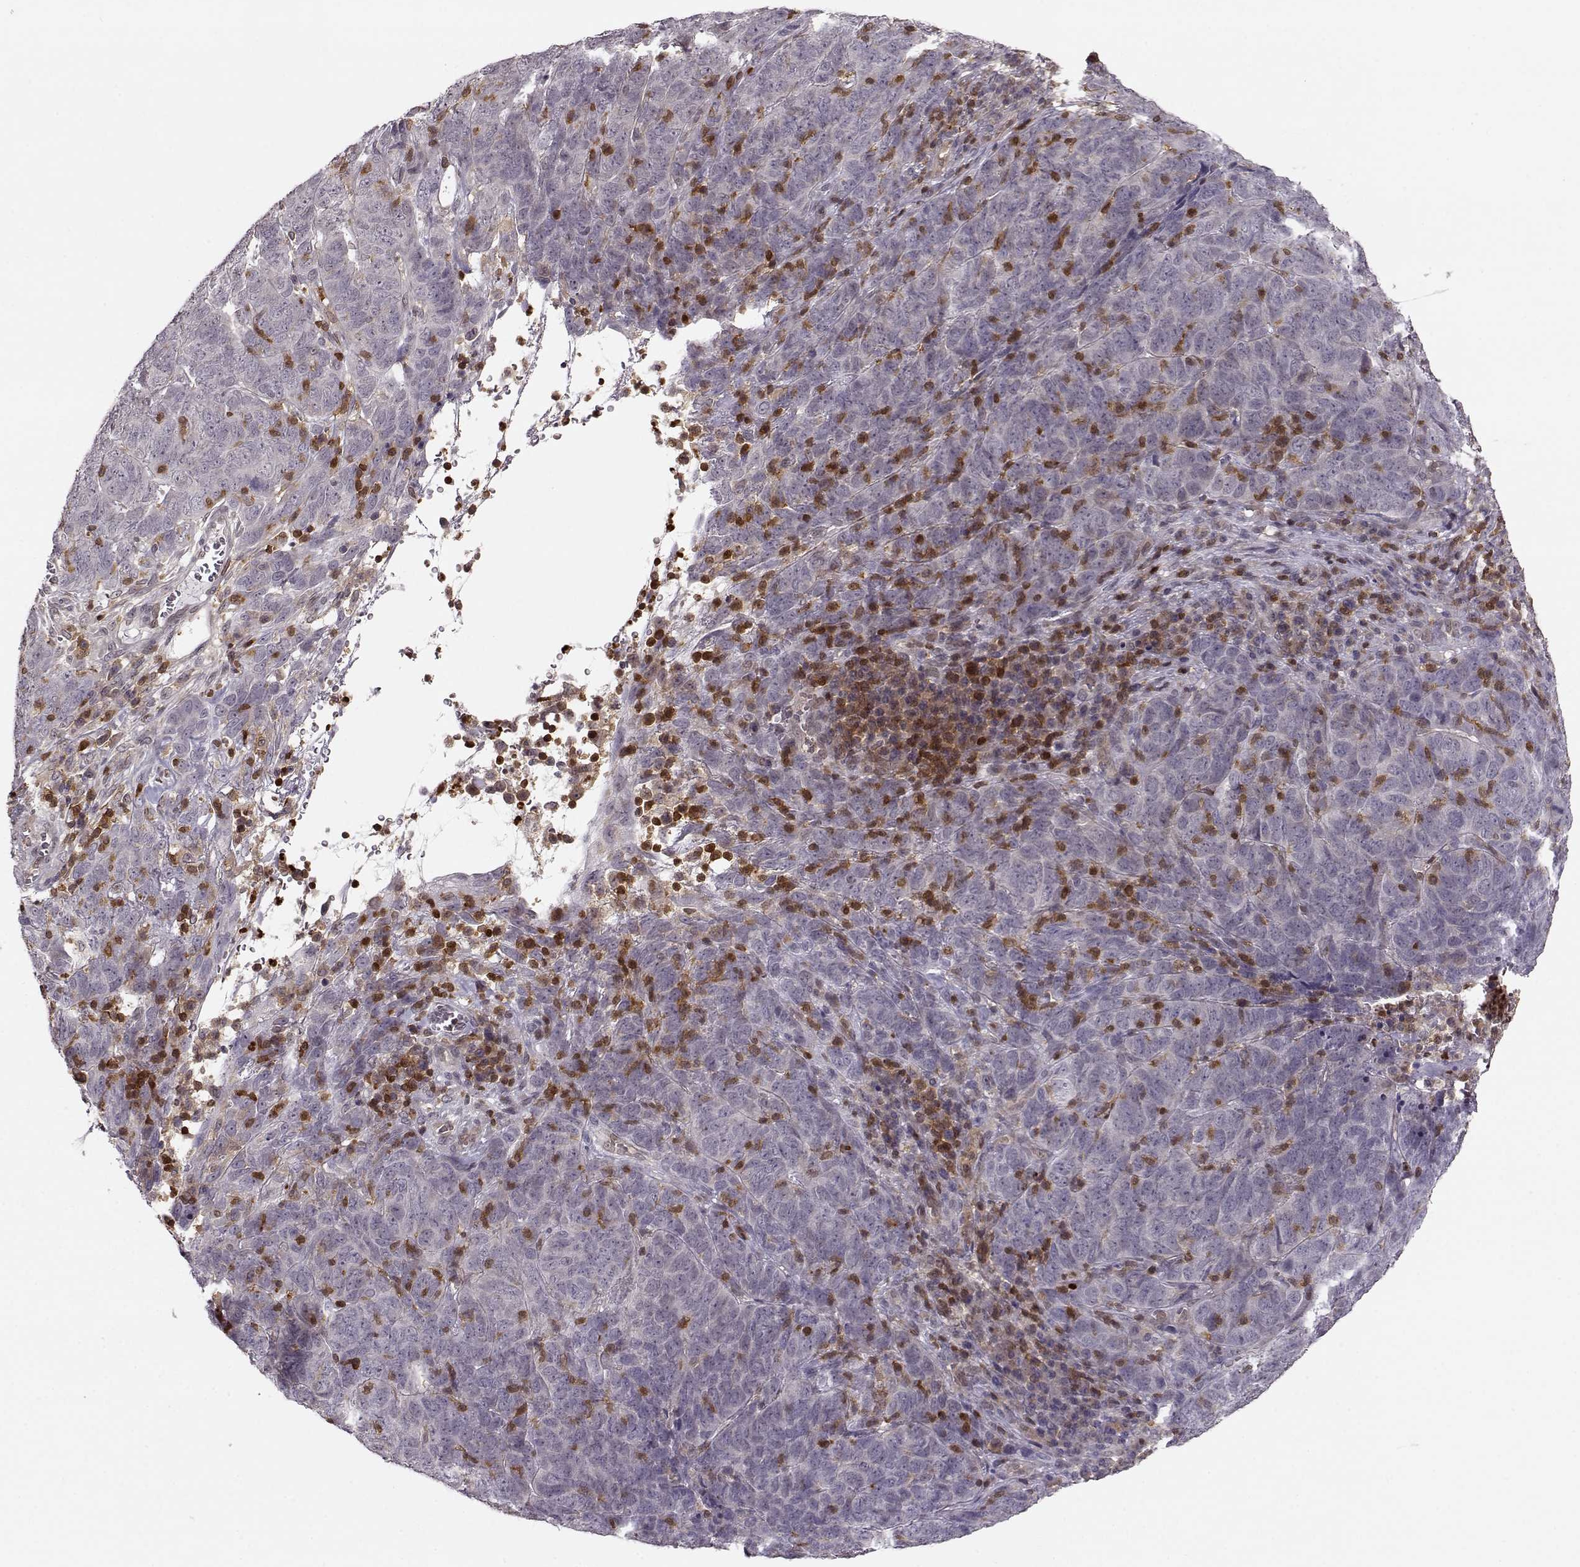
{"staining": {"intensity": "negative", "quantity": "none", "location": "none"}, "tissue": "skin cancer", "cell_type": "Tumor cells", "image_type": "cancer", "snomed": [{"axis": "morphology", "description": "Squamous cell carcinoma, NOS"}, {"axis": "topography", "description": "Skin"}, {"axis": "topography", "description": "Anal"}], "caption": "IHC micrograph of neoplastic tissue: skin cancer stained with DAB (3,3'-diaminobenzidine) reveals no significant protein expression in tumor cells.", "gene": "MFSD1", "patient": {"sex": "female", "age": 51}}